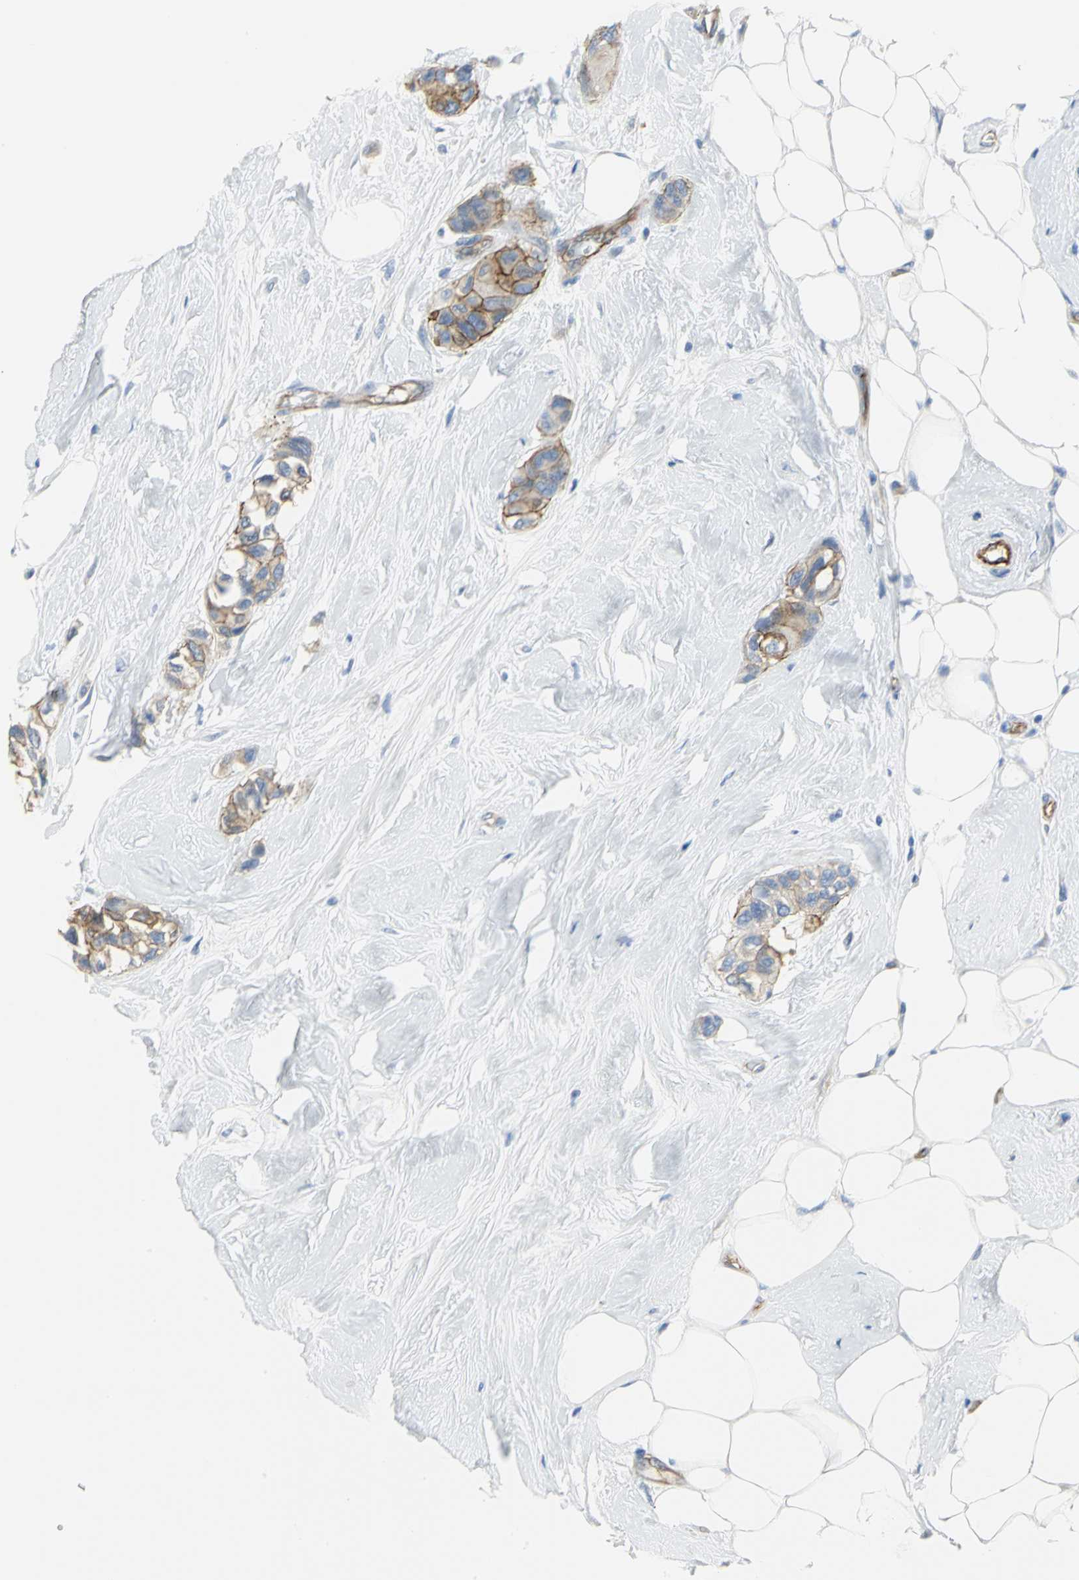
{"staining": {"intensity": "strong", "quantity": ">75%", "location": "cytoplasmic/membranous"}, "tissue": "breast cancer", "cell_type": "Tumor cells", "image_type": "cancer", "snomed": [{"axis": "morphology", "description": "Duct carcinoma"}, {"axis": "topography", "description": "Breast"}], "caption": "Breast infiltrating ductal carcinoma tissue displays strong cytoplasmic/membranous expression in approximately >75% of tumor cells (Stains: DAB (3,3'-diaminobenzidine) in brown, nuclei in blue, Microscopy: brightfield microscopy at high magnification).", "gene": "FLNB", "patient": {"sex": "female", "age": 51}}